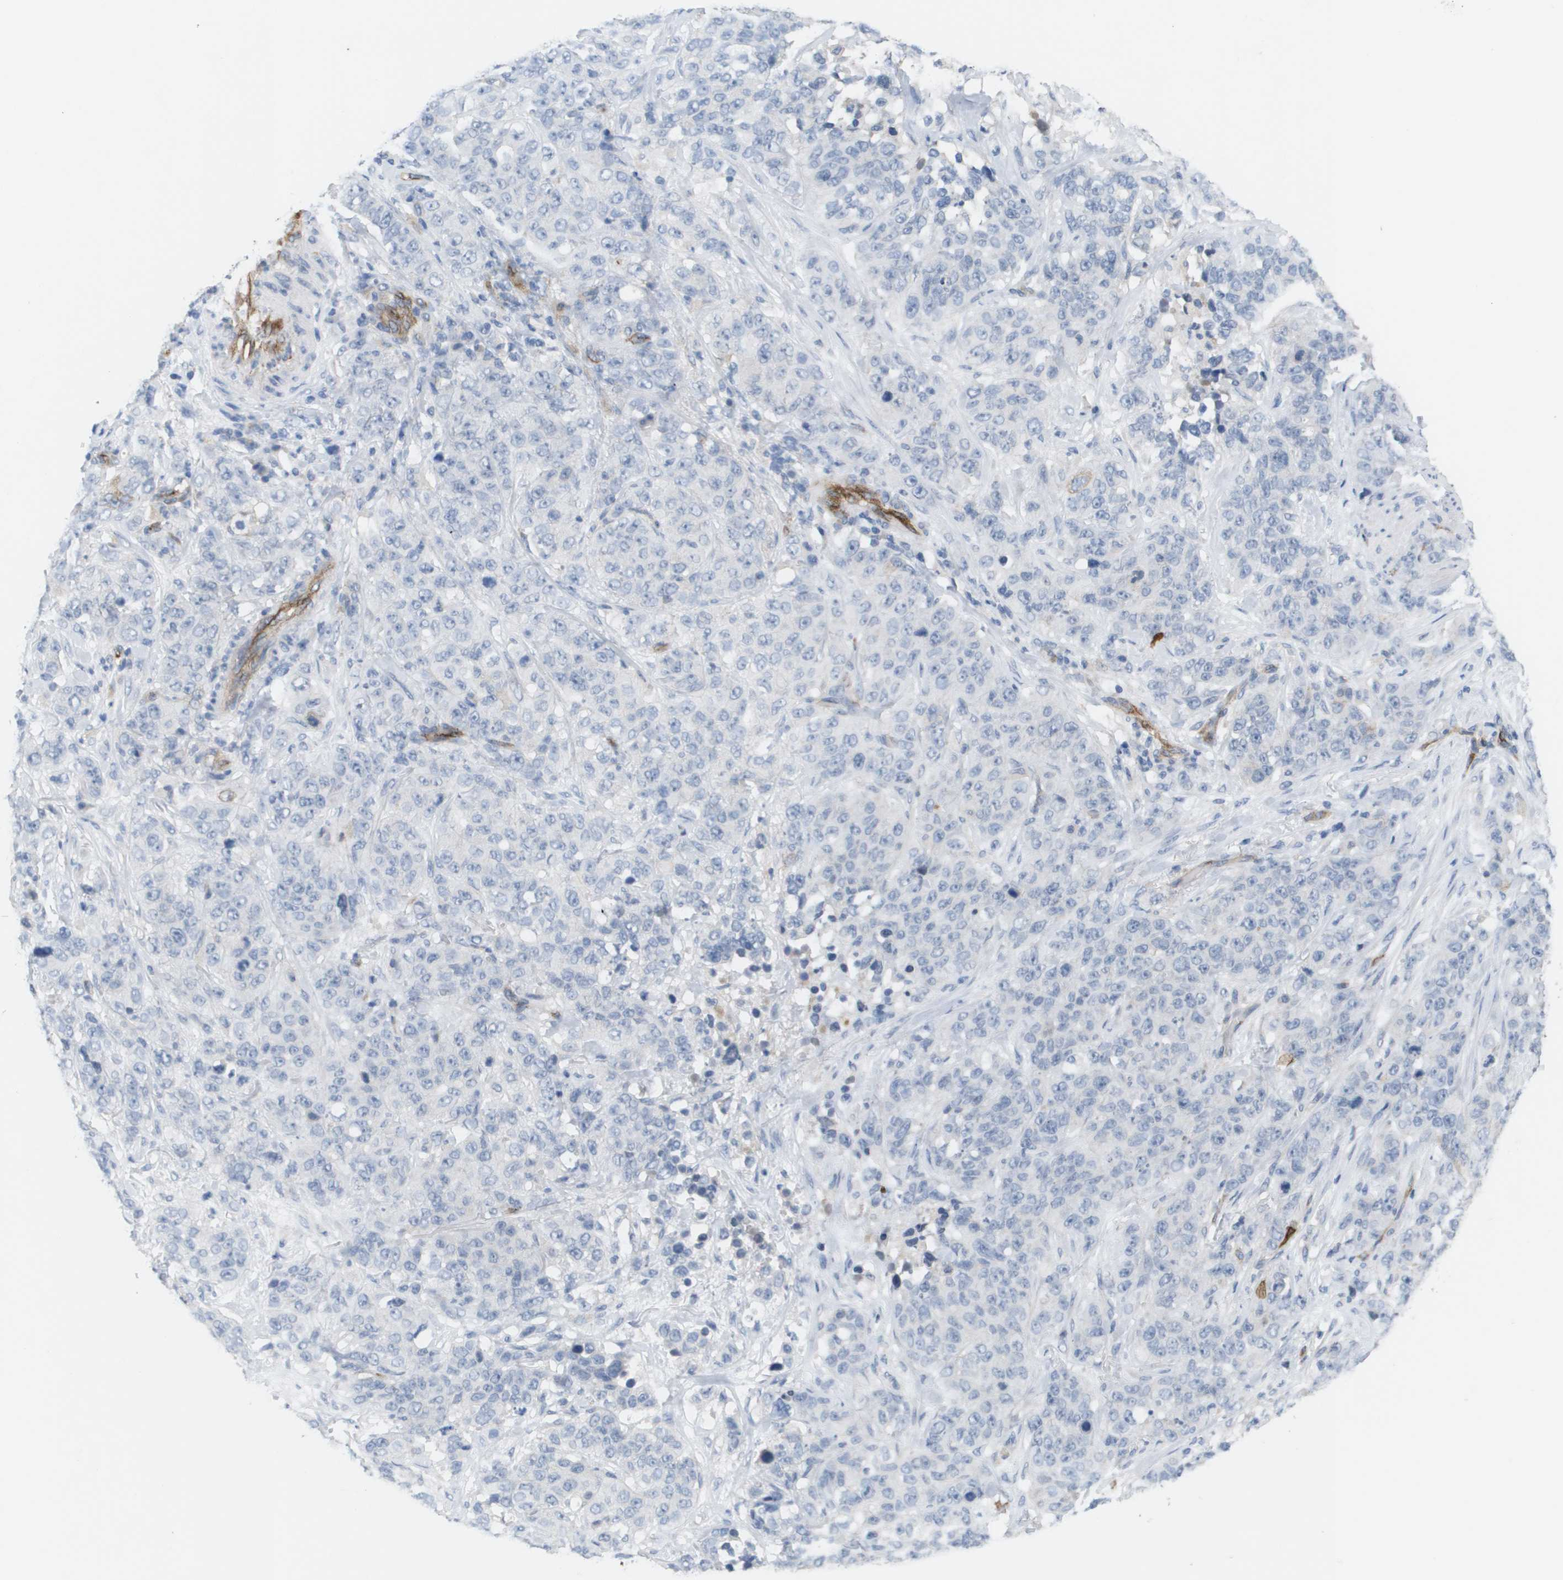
{"staining": {"intensity": "negative", "quantity": "none", "location": "none"}, "tissue": "stomach cancer", "cell_type": "Tumor cells", "image_type": "cancer", "snomed": [{"axis": "morphology", "description": "Adenocarcinoma, NOS"}, {"axis": "topography", "description": "Stomach"}], "caption": "This is a histopathology image of immunohistochemistry staining of stomach cancer, which shows no positivity in tumor cells.", "gene": "ANGPT2", "patient": {"sex": "male", "age": 48}}